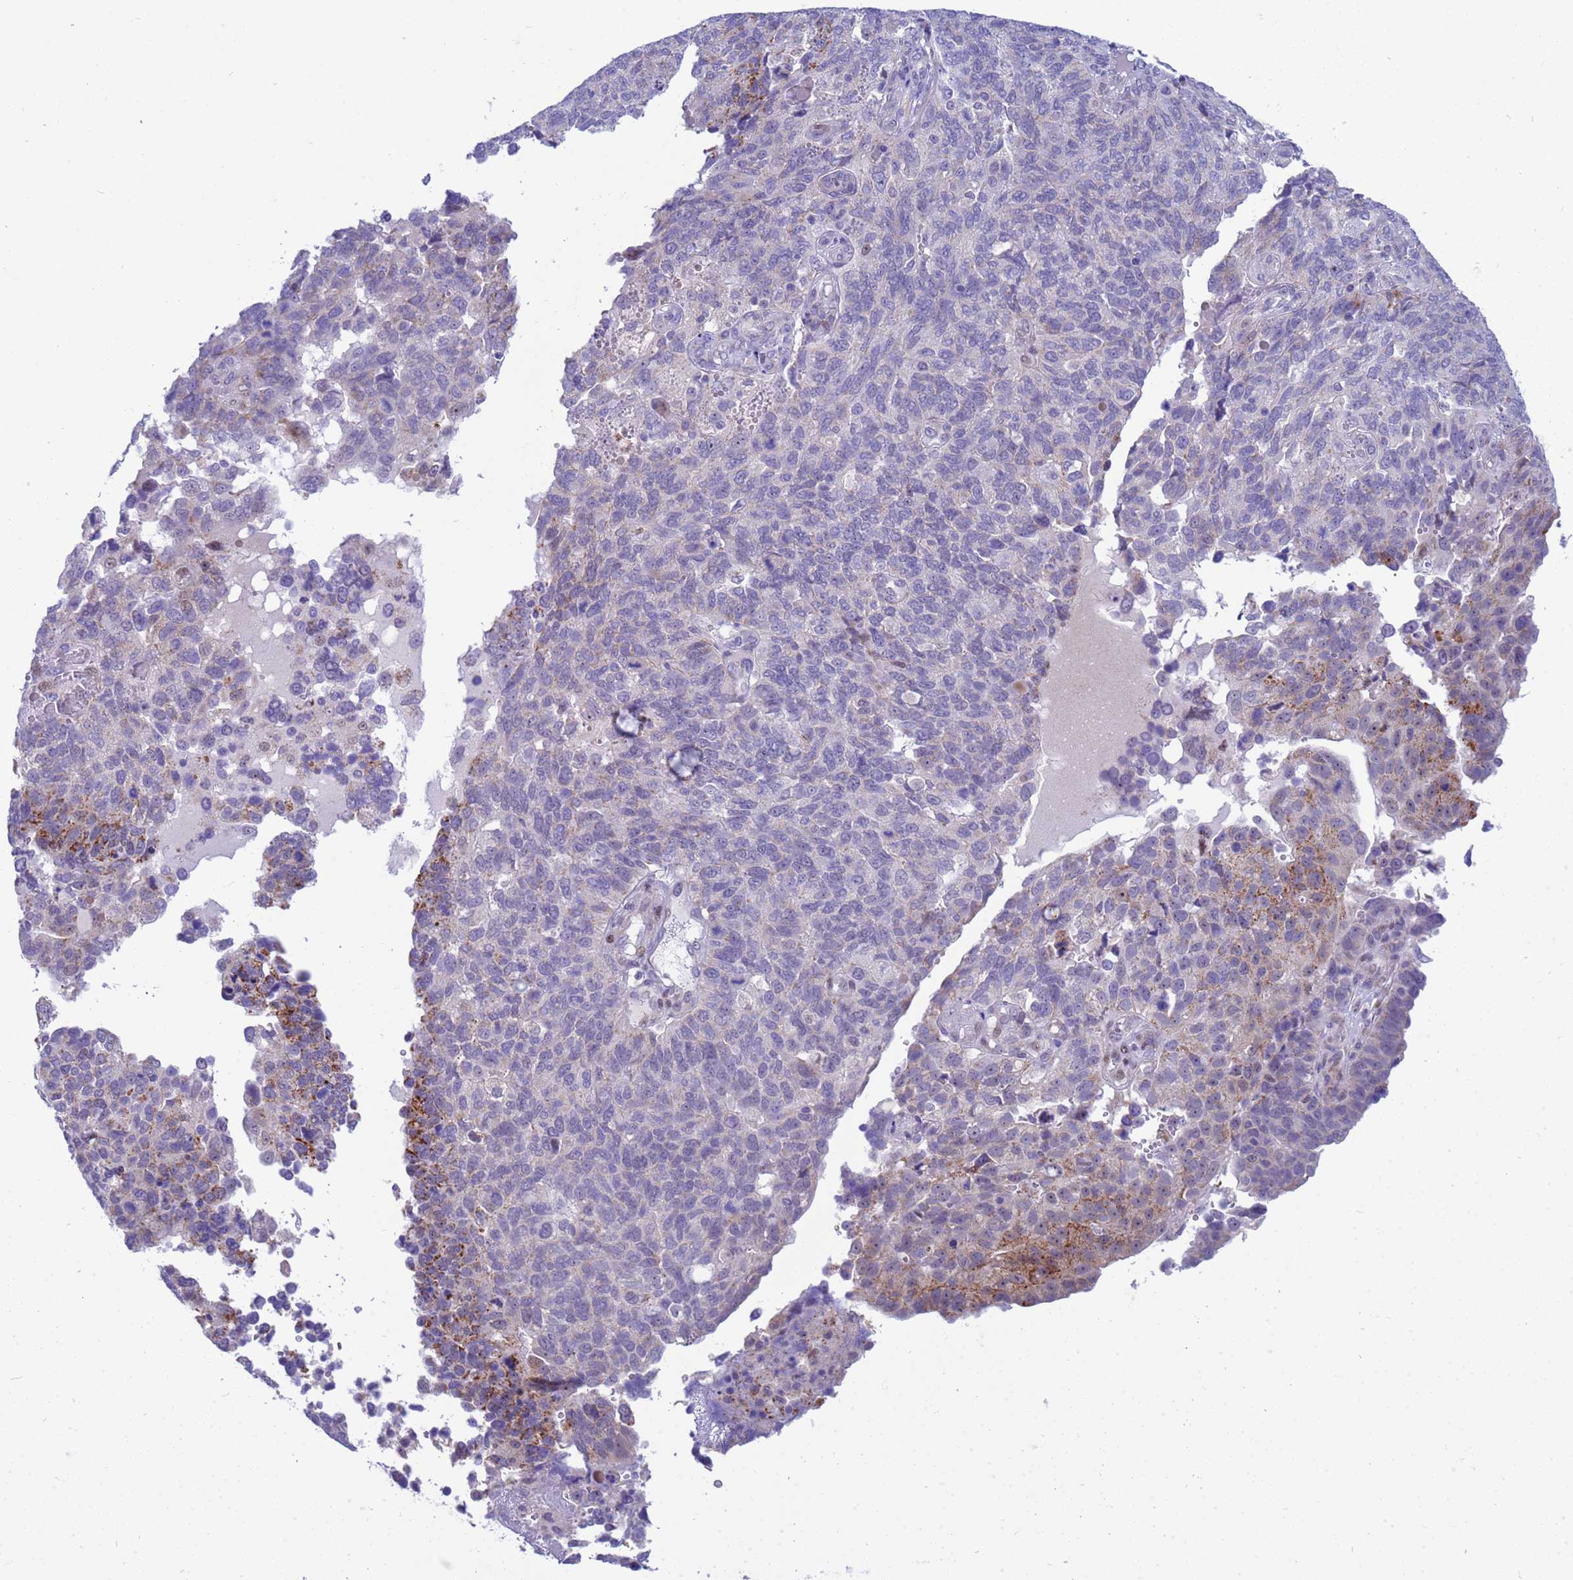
{"staining": {"intensity": "moderate", "quantity": "<25%", "location": "cytoplasmic/membranous"}, "tissue": "endometrial cancer", "cell_type": "Tumor cells", "image_type": "cancer", "snomed": [{"axis": "morphology", "description": "Adenocarcinoma, NOS"}, {"axis": "topography", "description": "Endometrium"}], "caption": "A brown stain shows moderate cytoplasmic/membranous staining of a protein in adenocarcinoma (endometrial) tumor cells. The protein of interest is stained brown, and the nuclei are stained in blue (DAB IHC with brightfield microscopy, high magnification).", "gene": "LRATD1", "patient": {"sex": "female", "age": 66}}